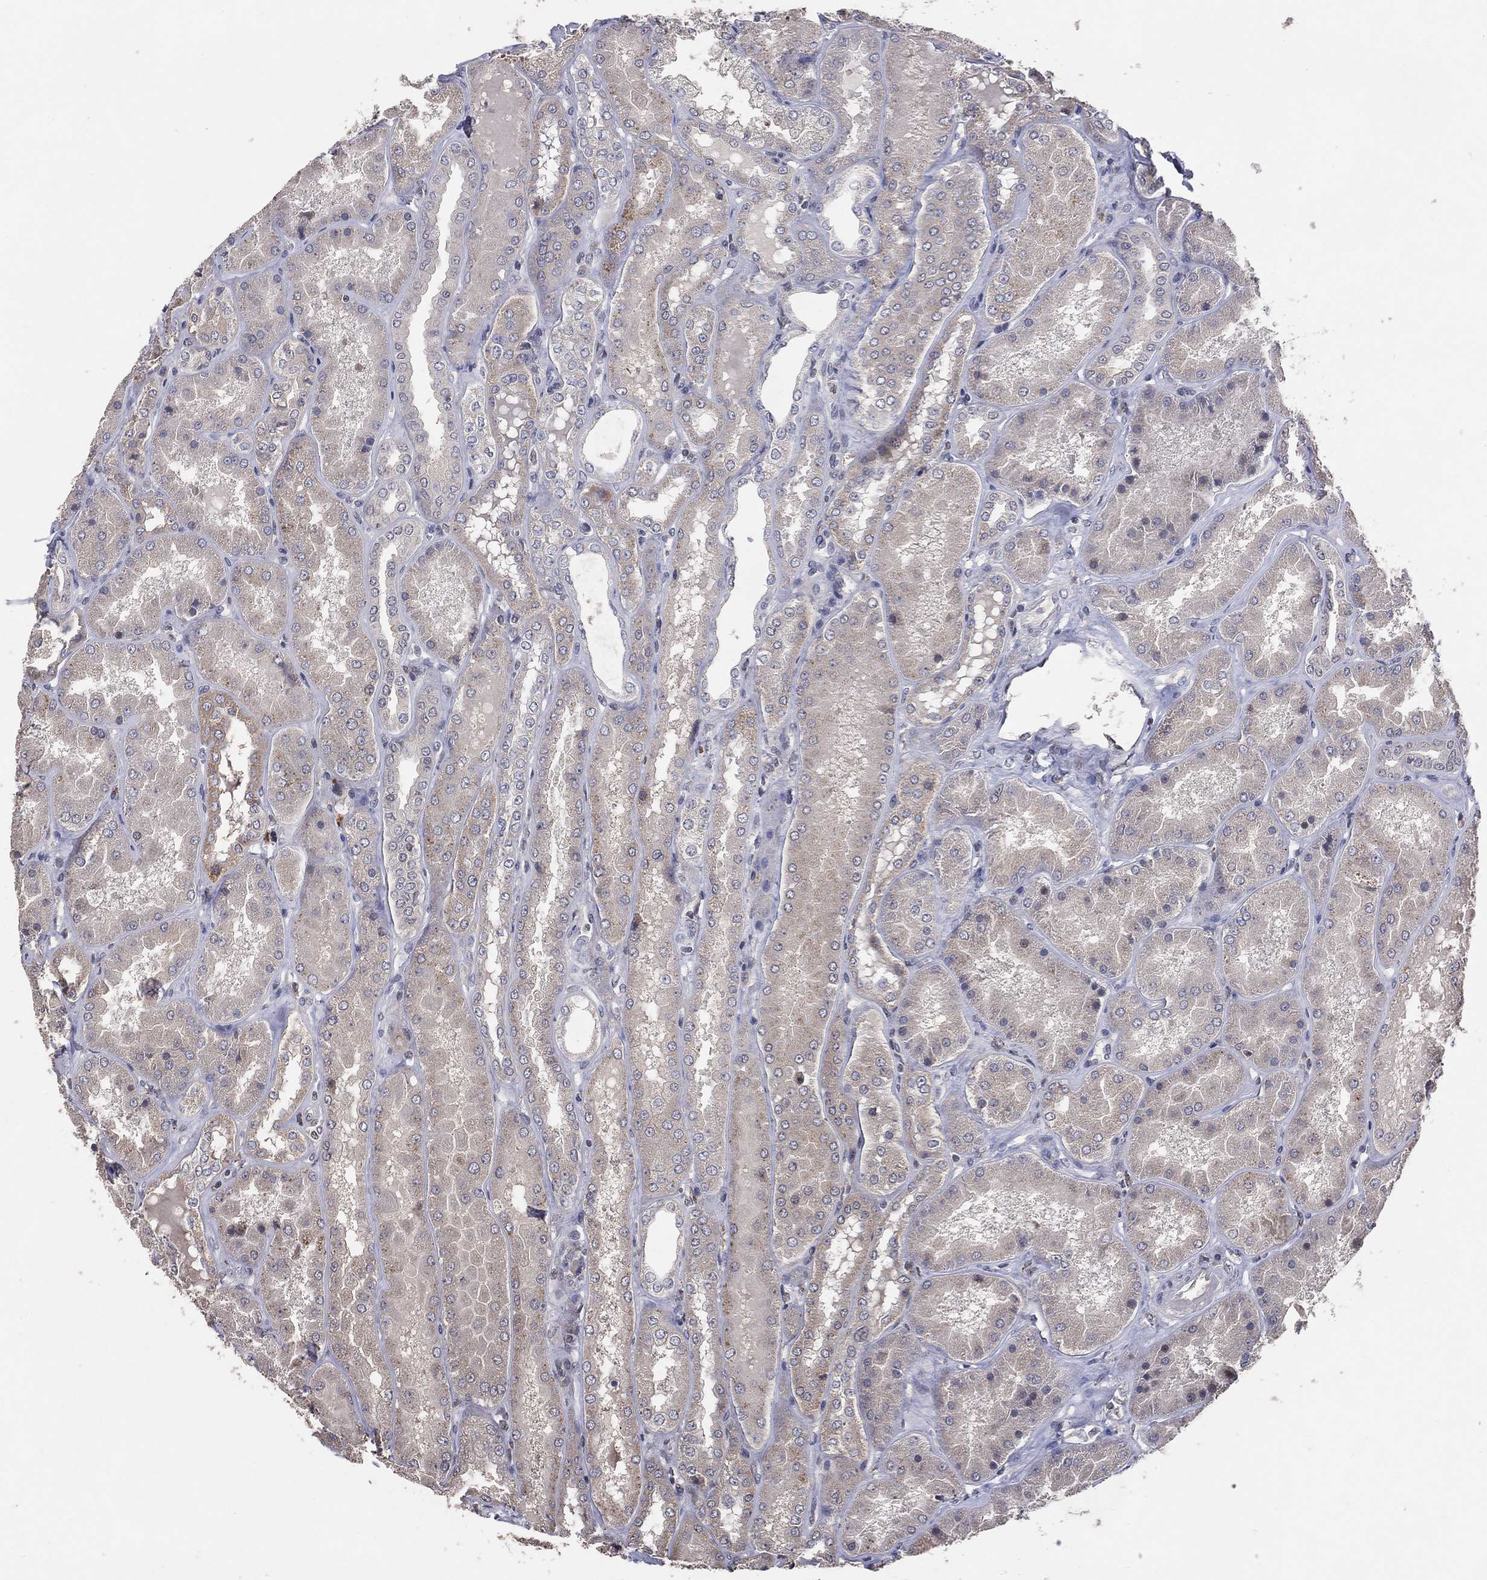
{"staining": {"intensity": "negative", "quantity": "none", "location": "none"}, "tissue": "kidney", "cell_type": "Cells in glomeruli", "image_type": "normal", "snomed": [{"axis": "morphology", "description": "Normal tissue, NOS"}, {"axis": "topography", "description": "Kidney"}], "caption": "Immunohistochemistry of normal human kidney demonstrates no expression in cells in glomeruli.", "gene": "DNAH7", "patient": {"sex": "female", "age": 56}}